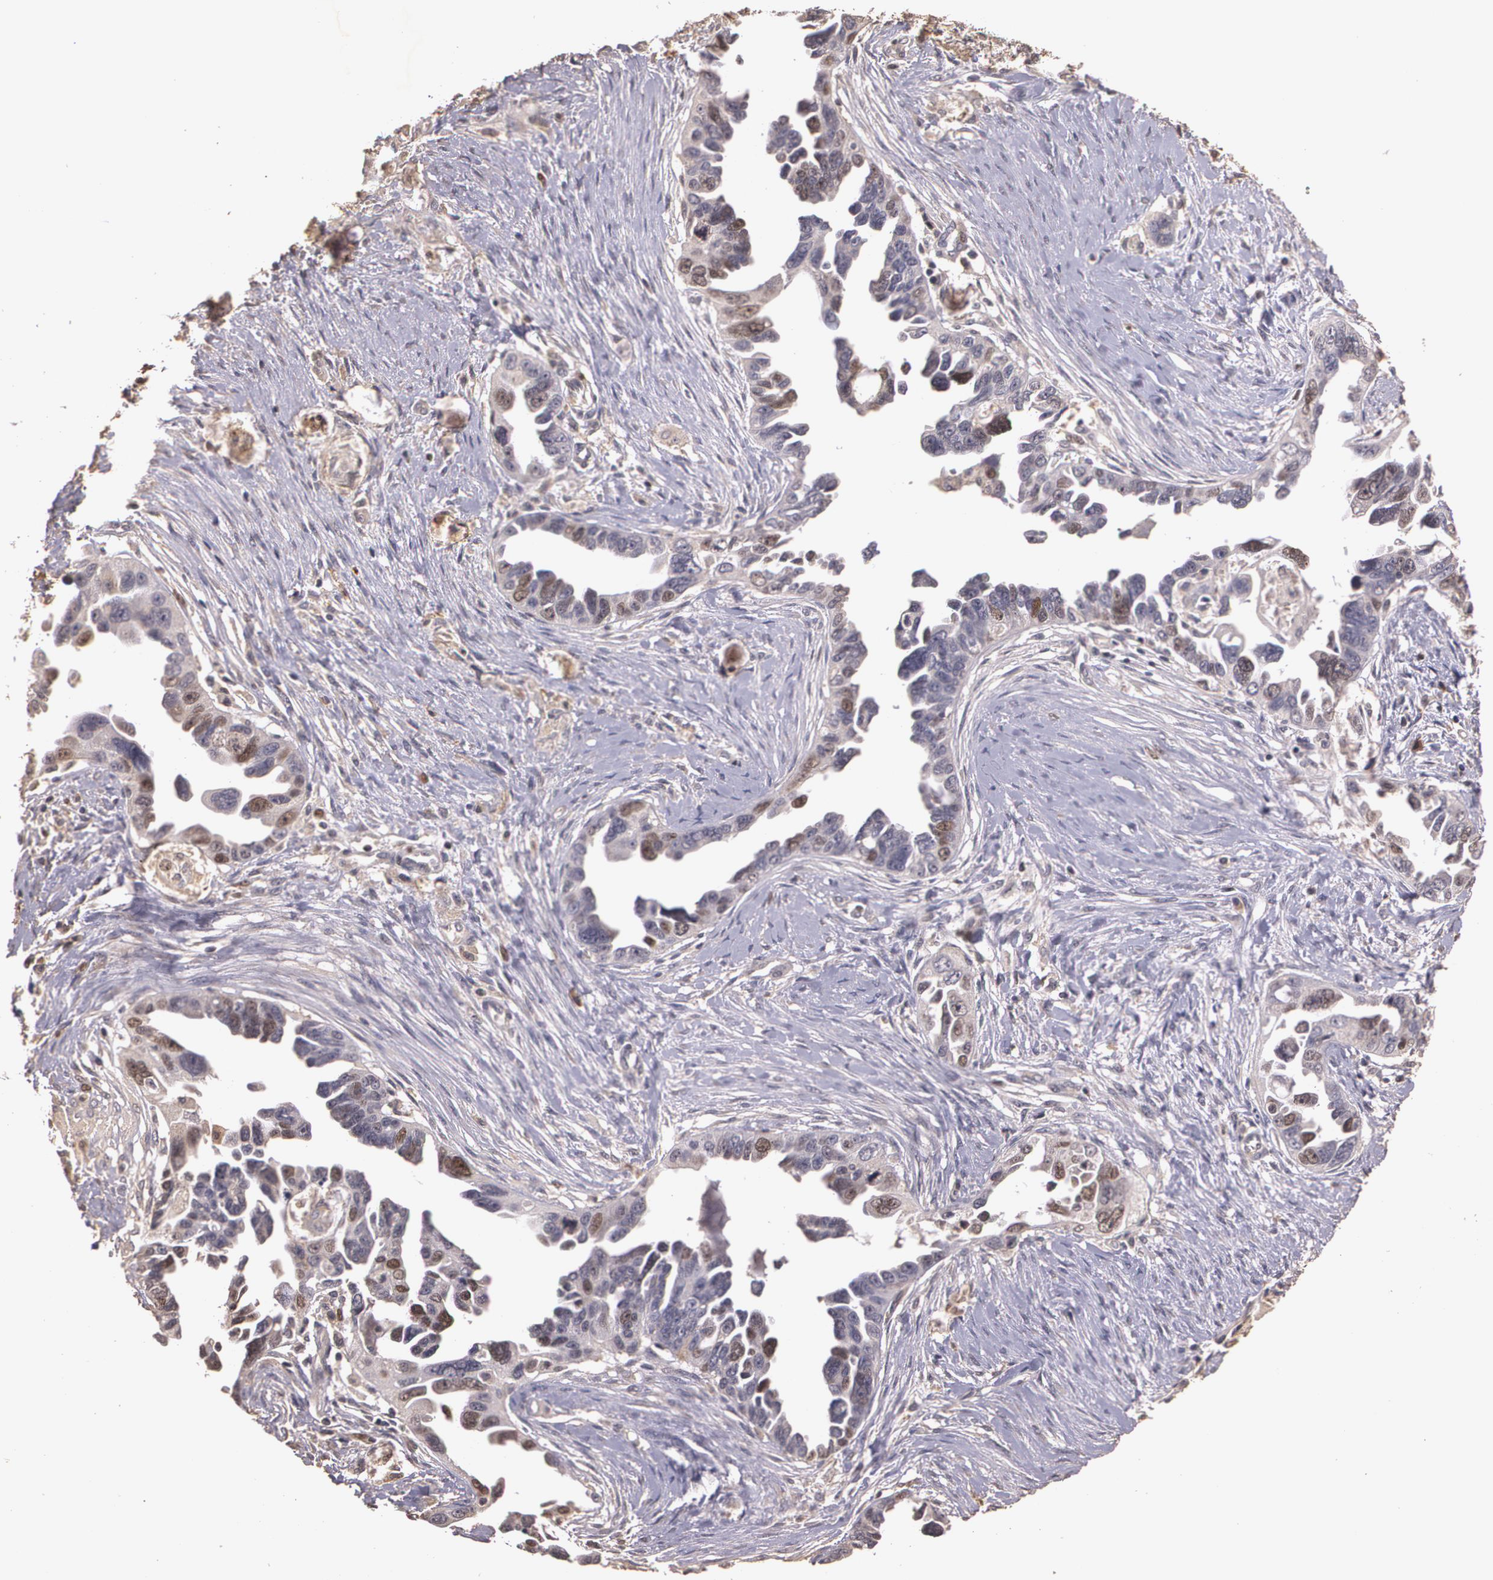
{"staining": {"intensity": "moderate", "quantity": "25%-75%", "location": "nuclear"}, "tissue": "ovarian cancer", "cell_type": "Tumor cells", "image_type": "cancer", "snomed": [{"axis": "morphology", "description": "Cystadenocarcinoma, serous, NOS"}, {"axis": "topography", "description": "Ovary"}], "caption": "The micrograph exhibits staining of ovarian cancer (serous cystadenocarcinoma), revealing moderate nuclear protein positivity (brown color) within tumor cells.", "gene": "BRCA1", "patient": {"sex": "female", "age": 63}}